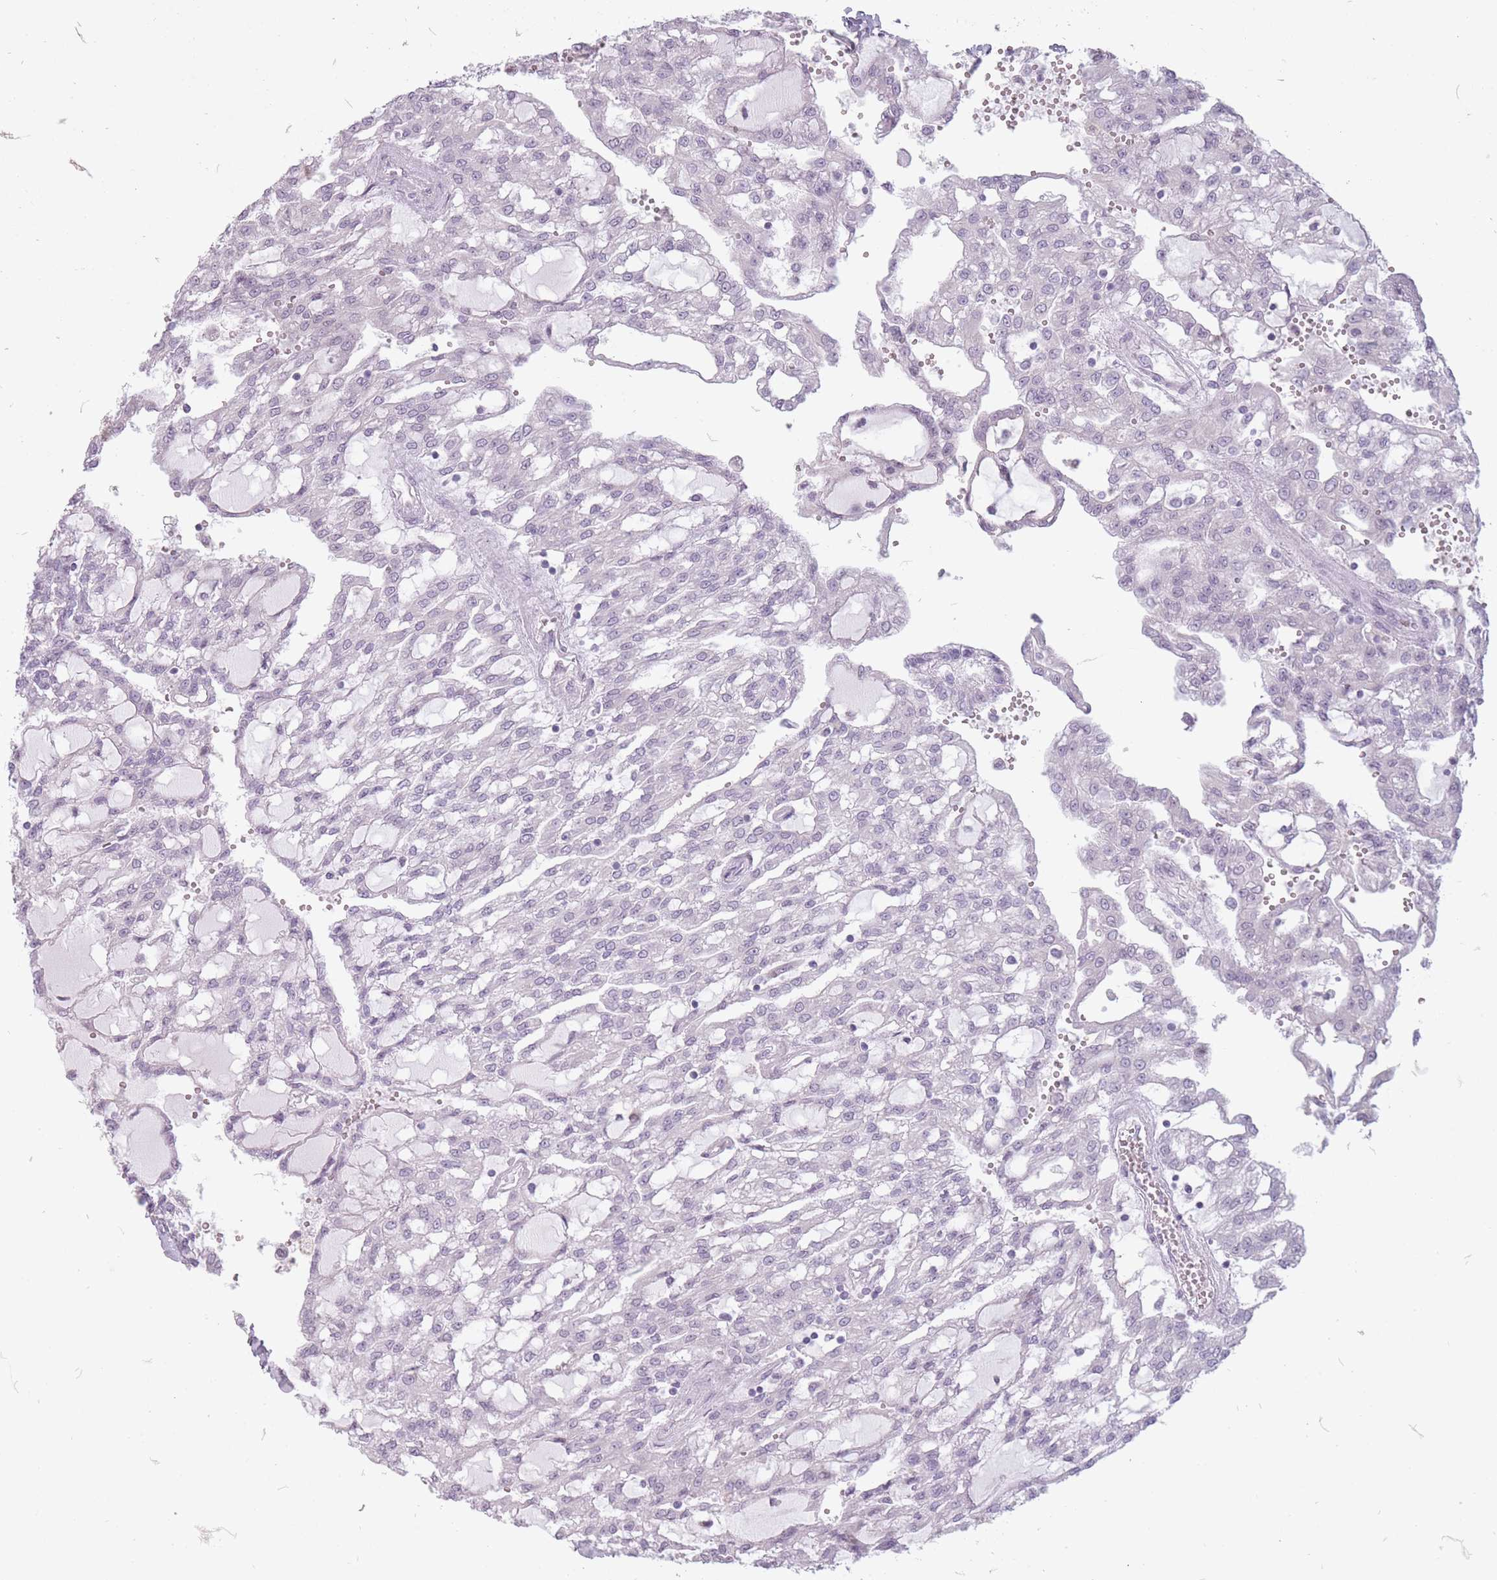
{"staining": {"intensity": "negative", "quantity": "none", "location": "none"}, "tissue": "renal cancer", "cell_type": "Tumor cells", "image_type": "cancer", "snomed": [{"axis": "morphology", "description": "Adenocarcinoma, NOS"}, {"axis": "topography", "description": "Kidney"}], "caption": "IHC micrograph of neoplastic tissue: renal cancer (adenocarcinoma) stained with DAB (3,3'-diaminobenzidine) exhibits no significant protein expression in tumor cells. (DAB IHC, high magnification).", "gene": "FAM43B", "patient": {"sex": "male", "age": 63}}